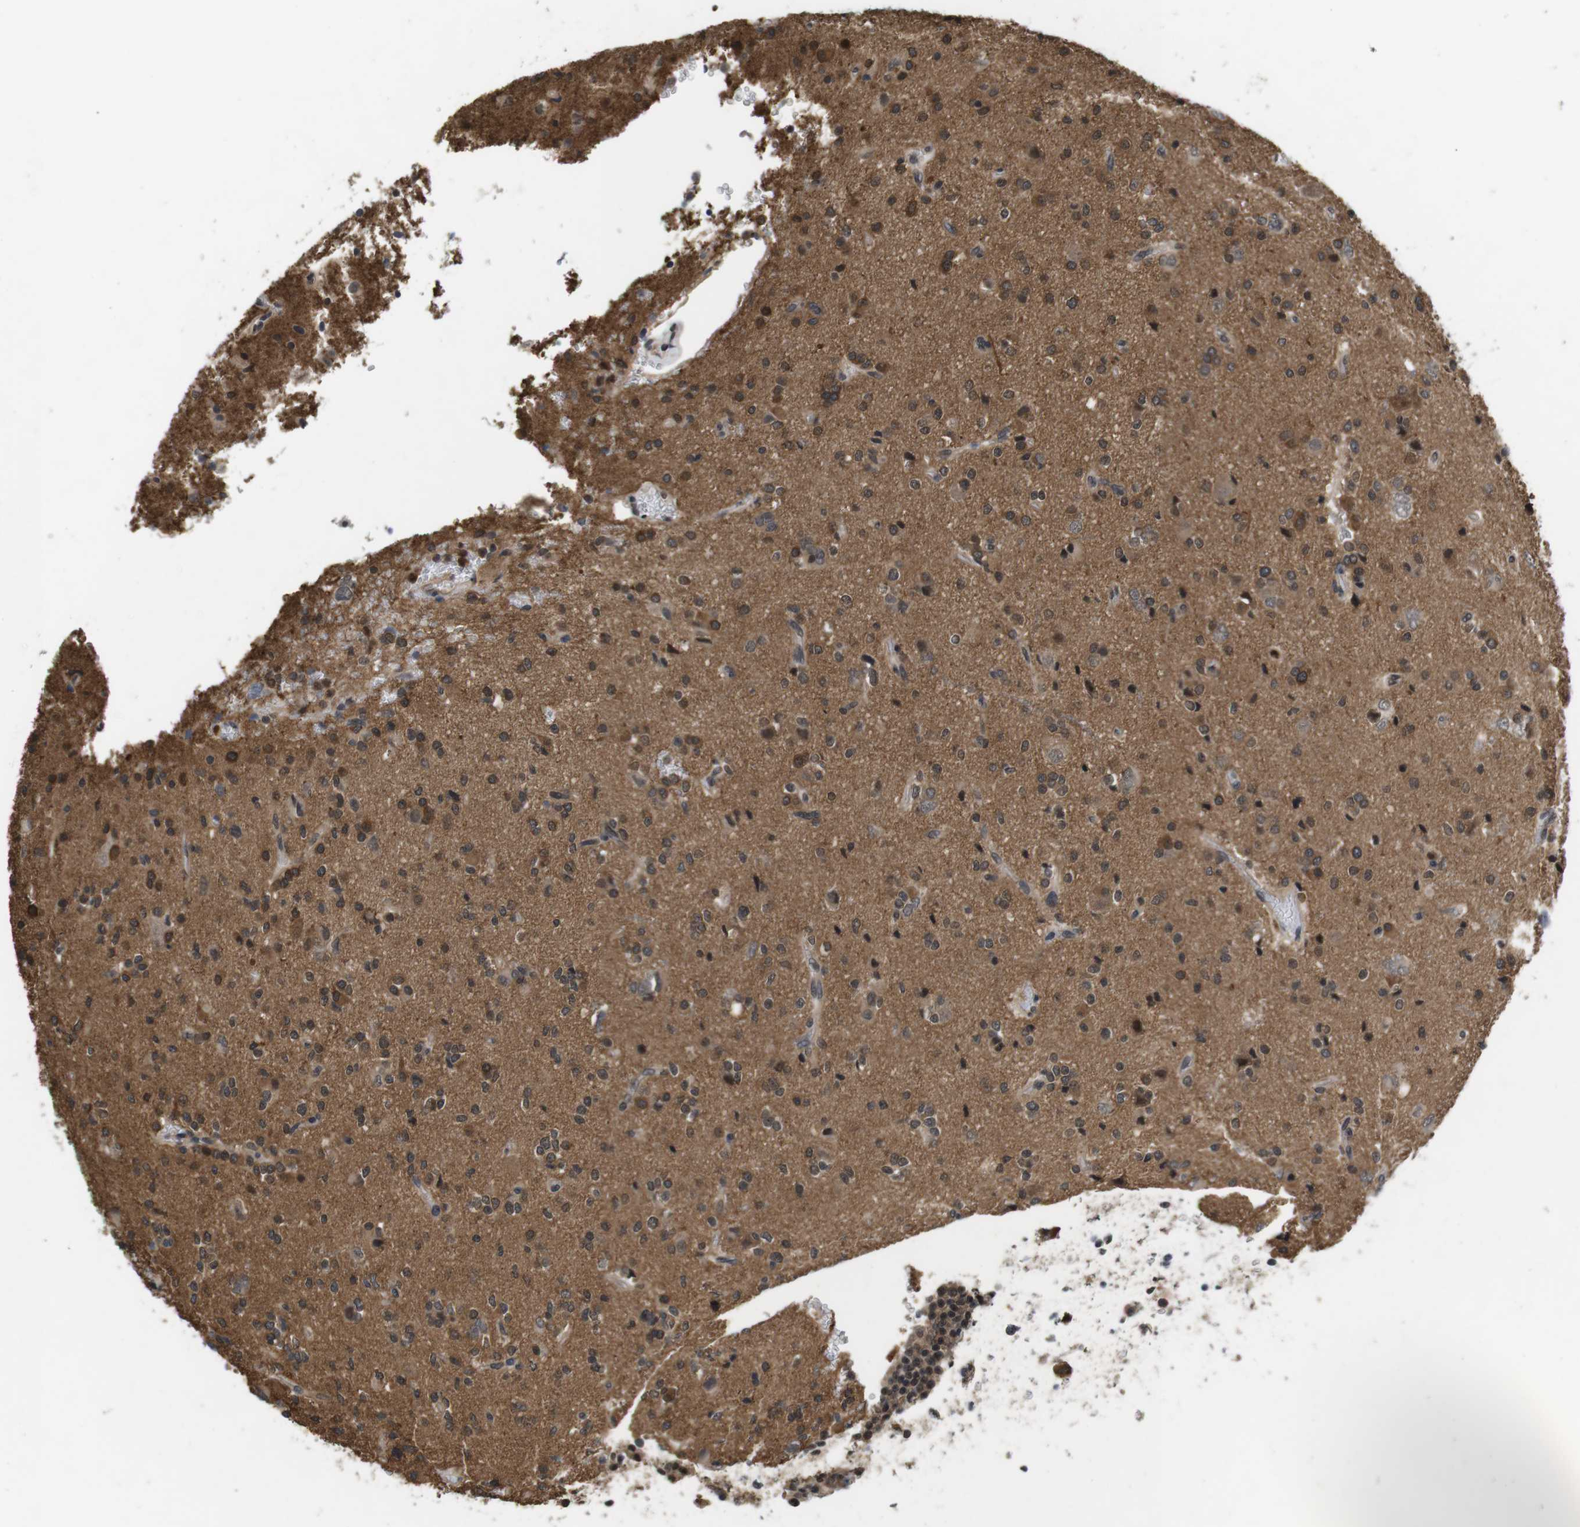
{"staining": {"intensity": "moderate", "quantity": "25%-75%", "location": "cytoplasmic/membranous"}, "tissue": "glioma", "cell_type": "Tumor cells", "image_type": "cancer", "snomed": [{"axis": "morphology", "description": "Glioma, malignant, High grade"}, {"axis": "topography", "description": "Brain"}], "caption": "Immunohistochemistry (IHC) of glioma displays medium levels of moderate cytoplasmic/membranous expression in about 25%-75% of tumor cells.", "gene": "FADD", "patient": {"sex": "male", "age": 47}}